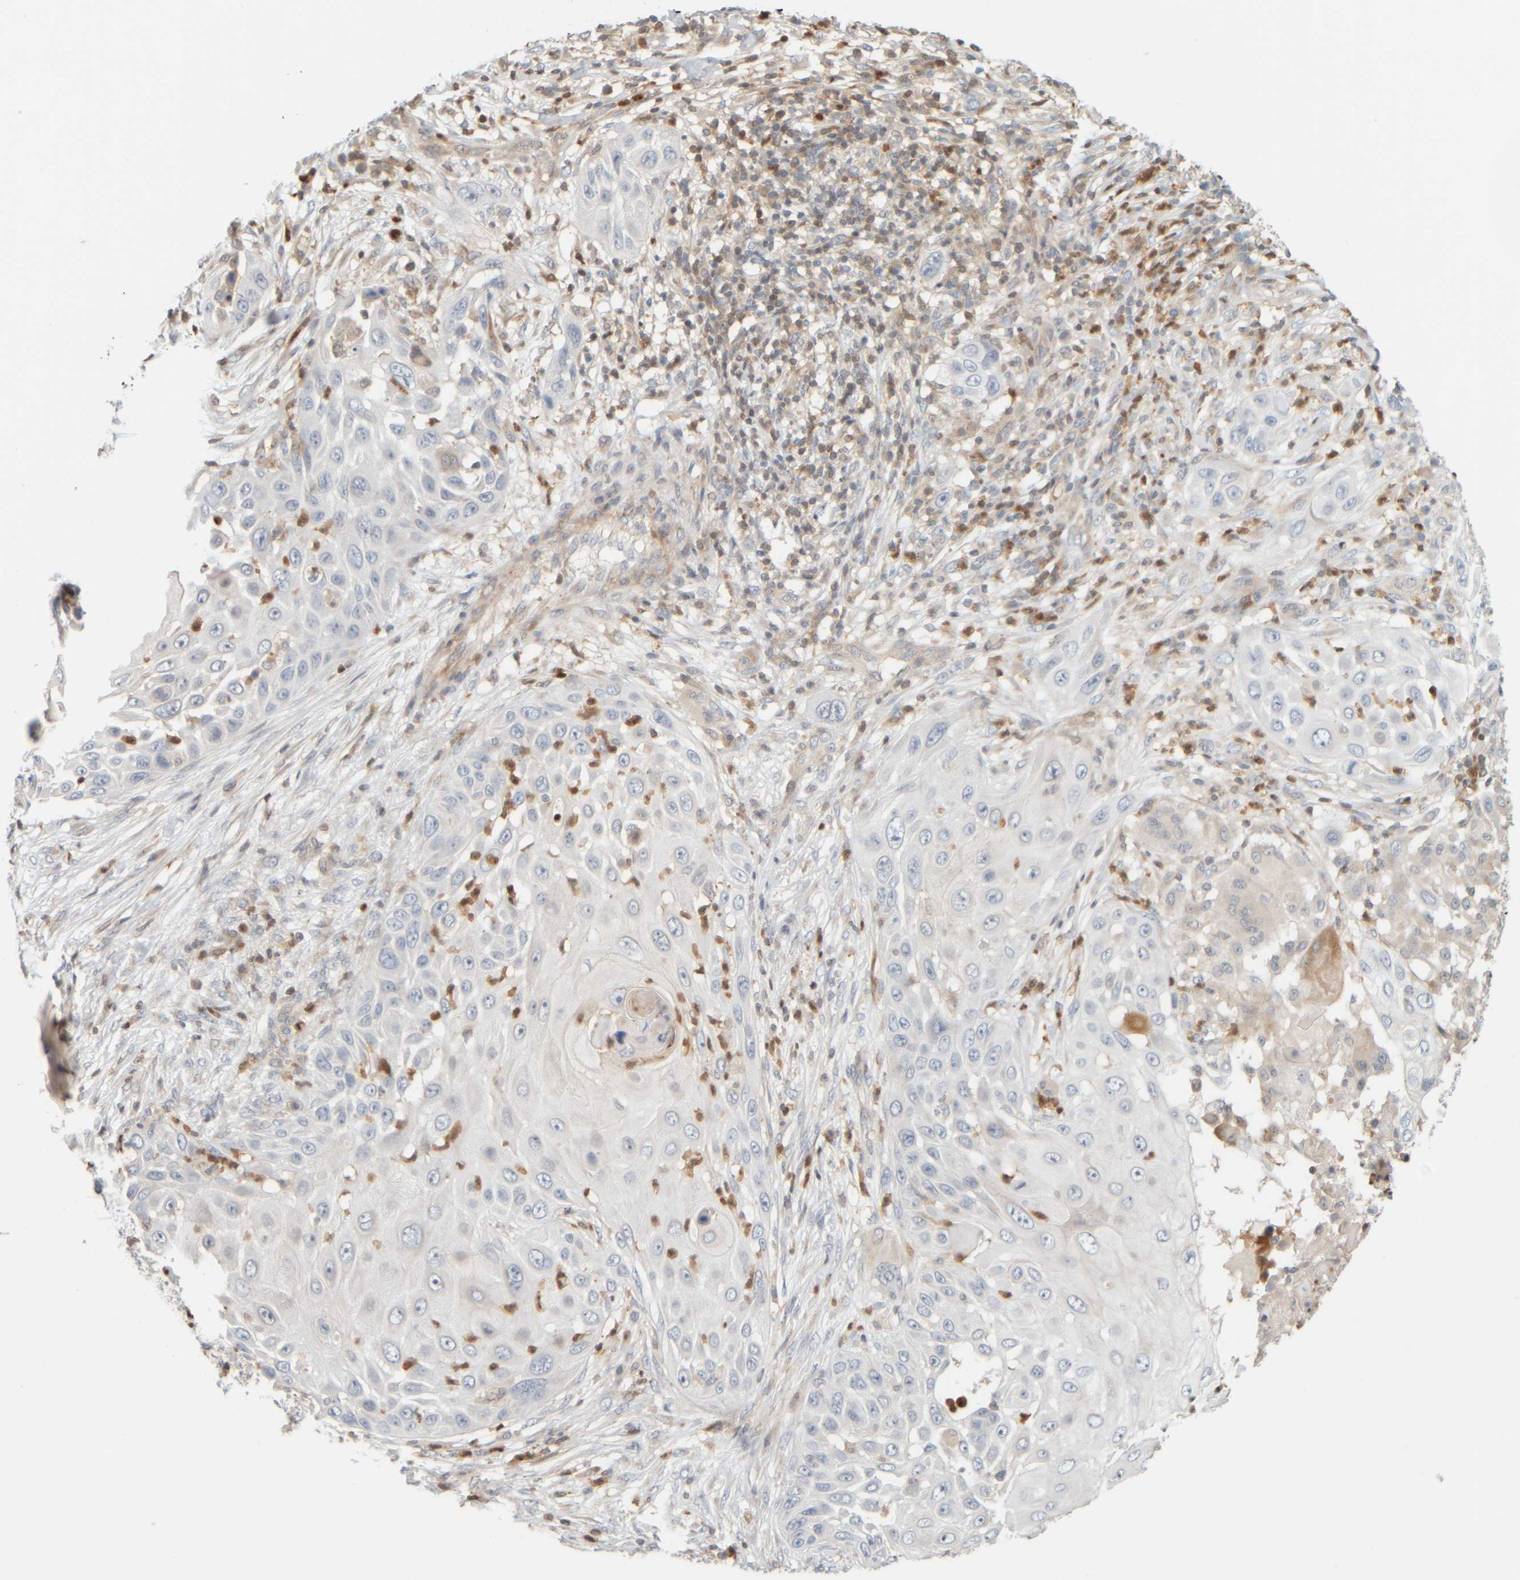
{"staining": {"intensity": "negative", "quantity": "none", "location": "none"}, "tissue": "skin cancer", "cell_type": "Tumor cells", "image_type": "cancer", "snomed": [{"axis": "morphology", "description": "Squamous cell carcinoma, NOS"}, {"axis": "topography", "description": "Skin"}], "caption": "DAB immunohistochemical staining of human skin cancer (squamous cell carcinoma) demonstrates no significant positivity in tumor cells.", "gene": "PTGES3L-AARSD1", "patient": {"sex": "female", "age": 44}}